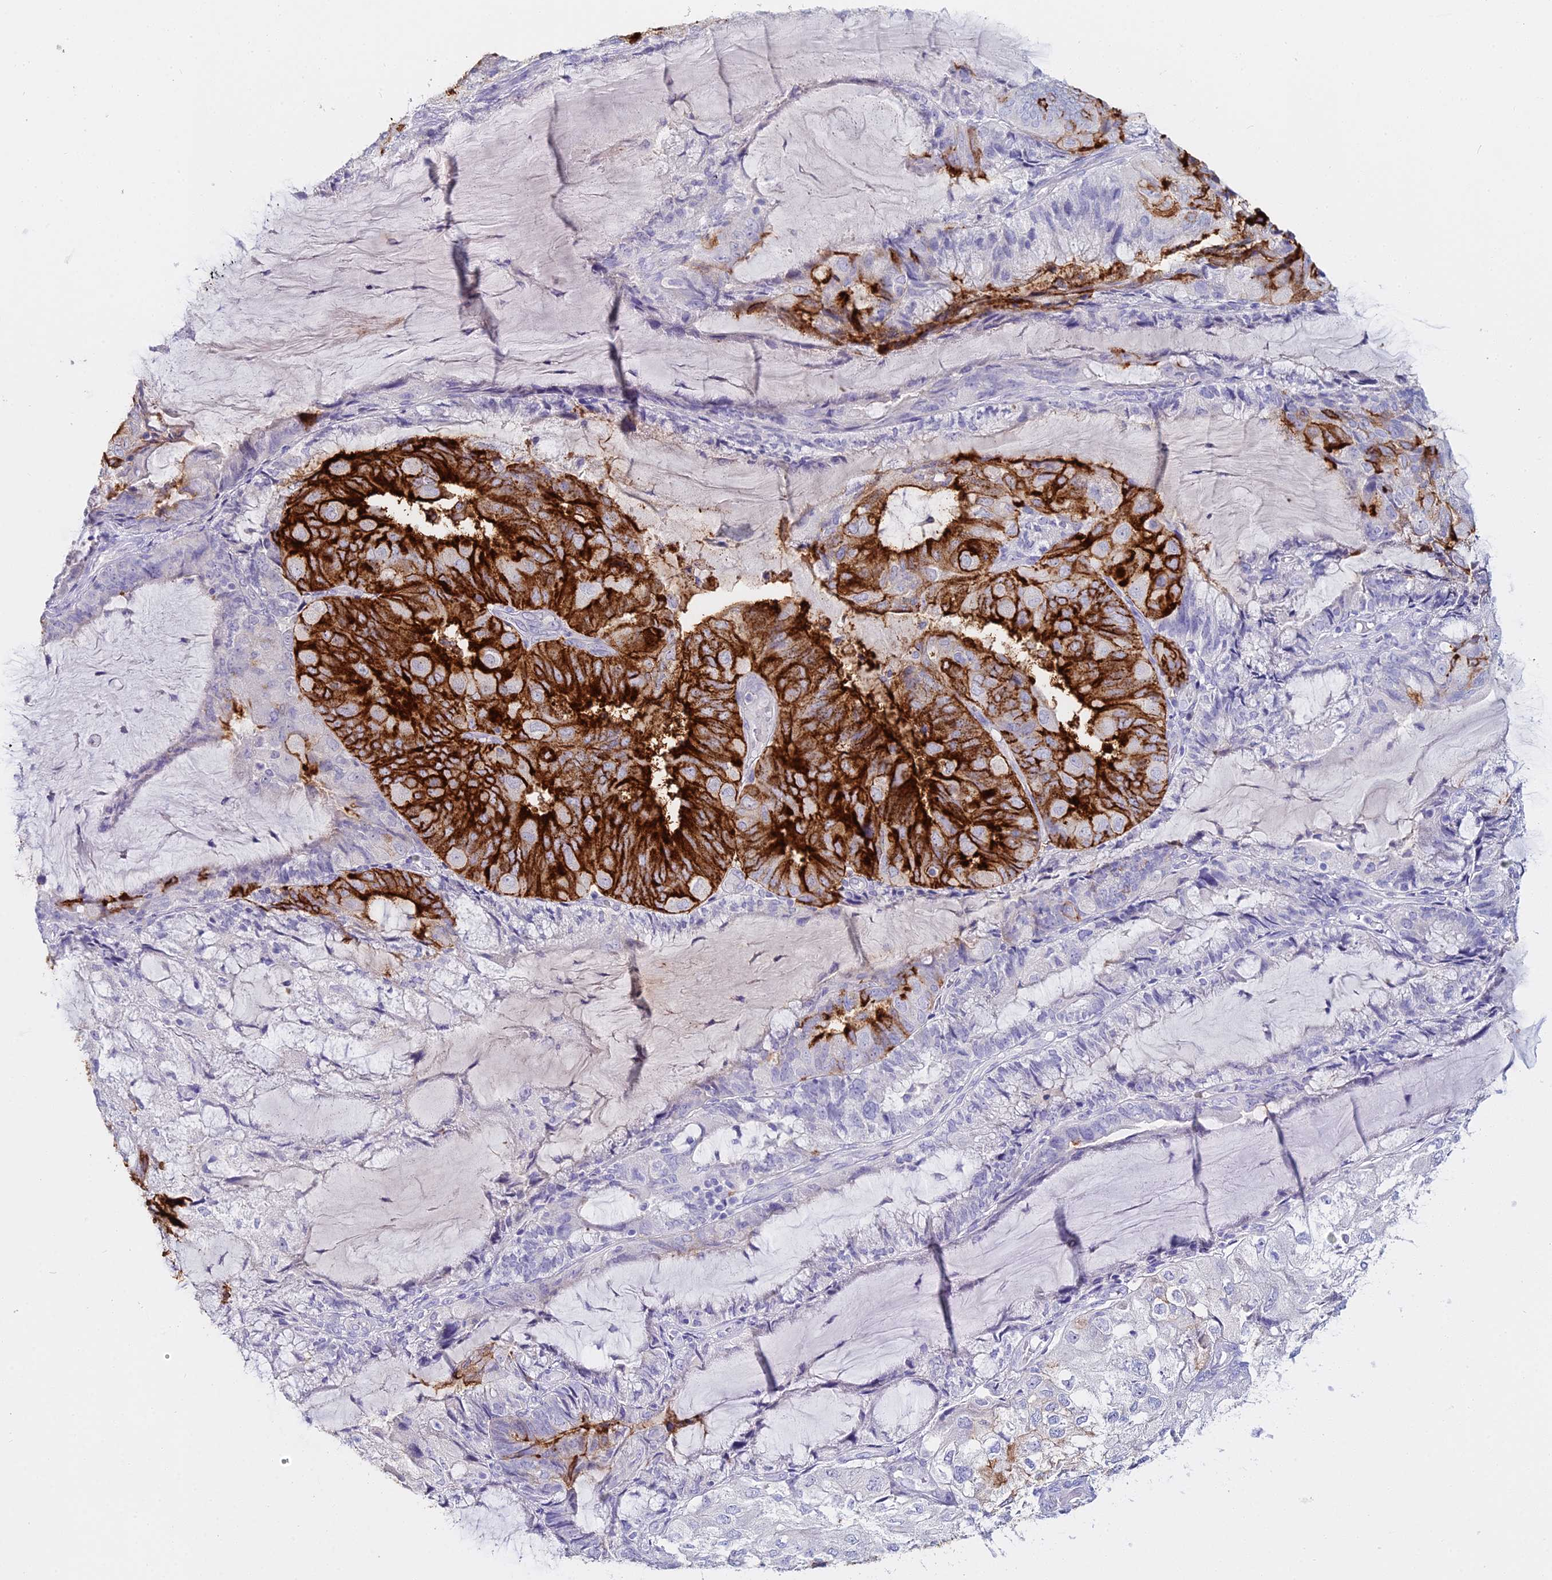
{"staining": {"intensity": "strong", "quantity": "<25%", "location": "cytoplasmic/membranous"}, "tissue": "endometrial cancer", "cell_type": "Tumor cells", "image_type": "cancer", "snomed": [{"axis": "morphology", "description": "Adenocarcinoma, NOS"}, {"axis": "topography", "description": "Endometrium"}], "caption": "Endometrial cancer stained with immunohistochemistry shows strong cytoplasmic/membranous staining in about <25% of tumor cells.", "gene": "ALPP", "patient": {"sex": "female", "age": 81}}